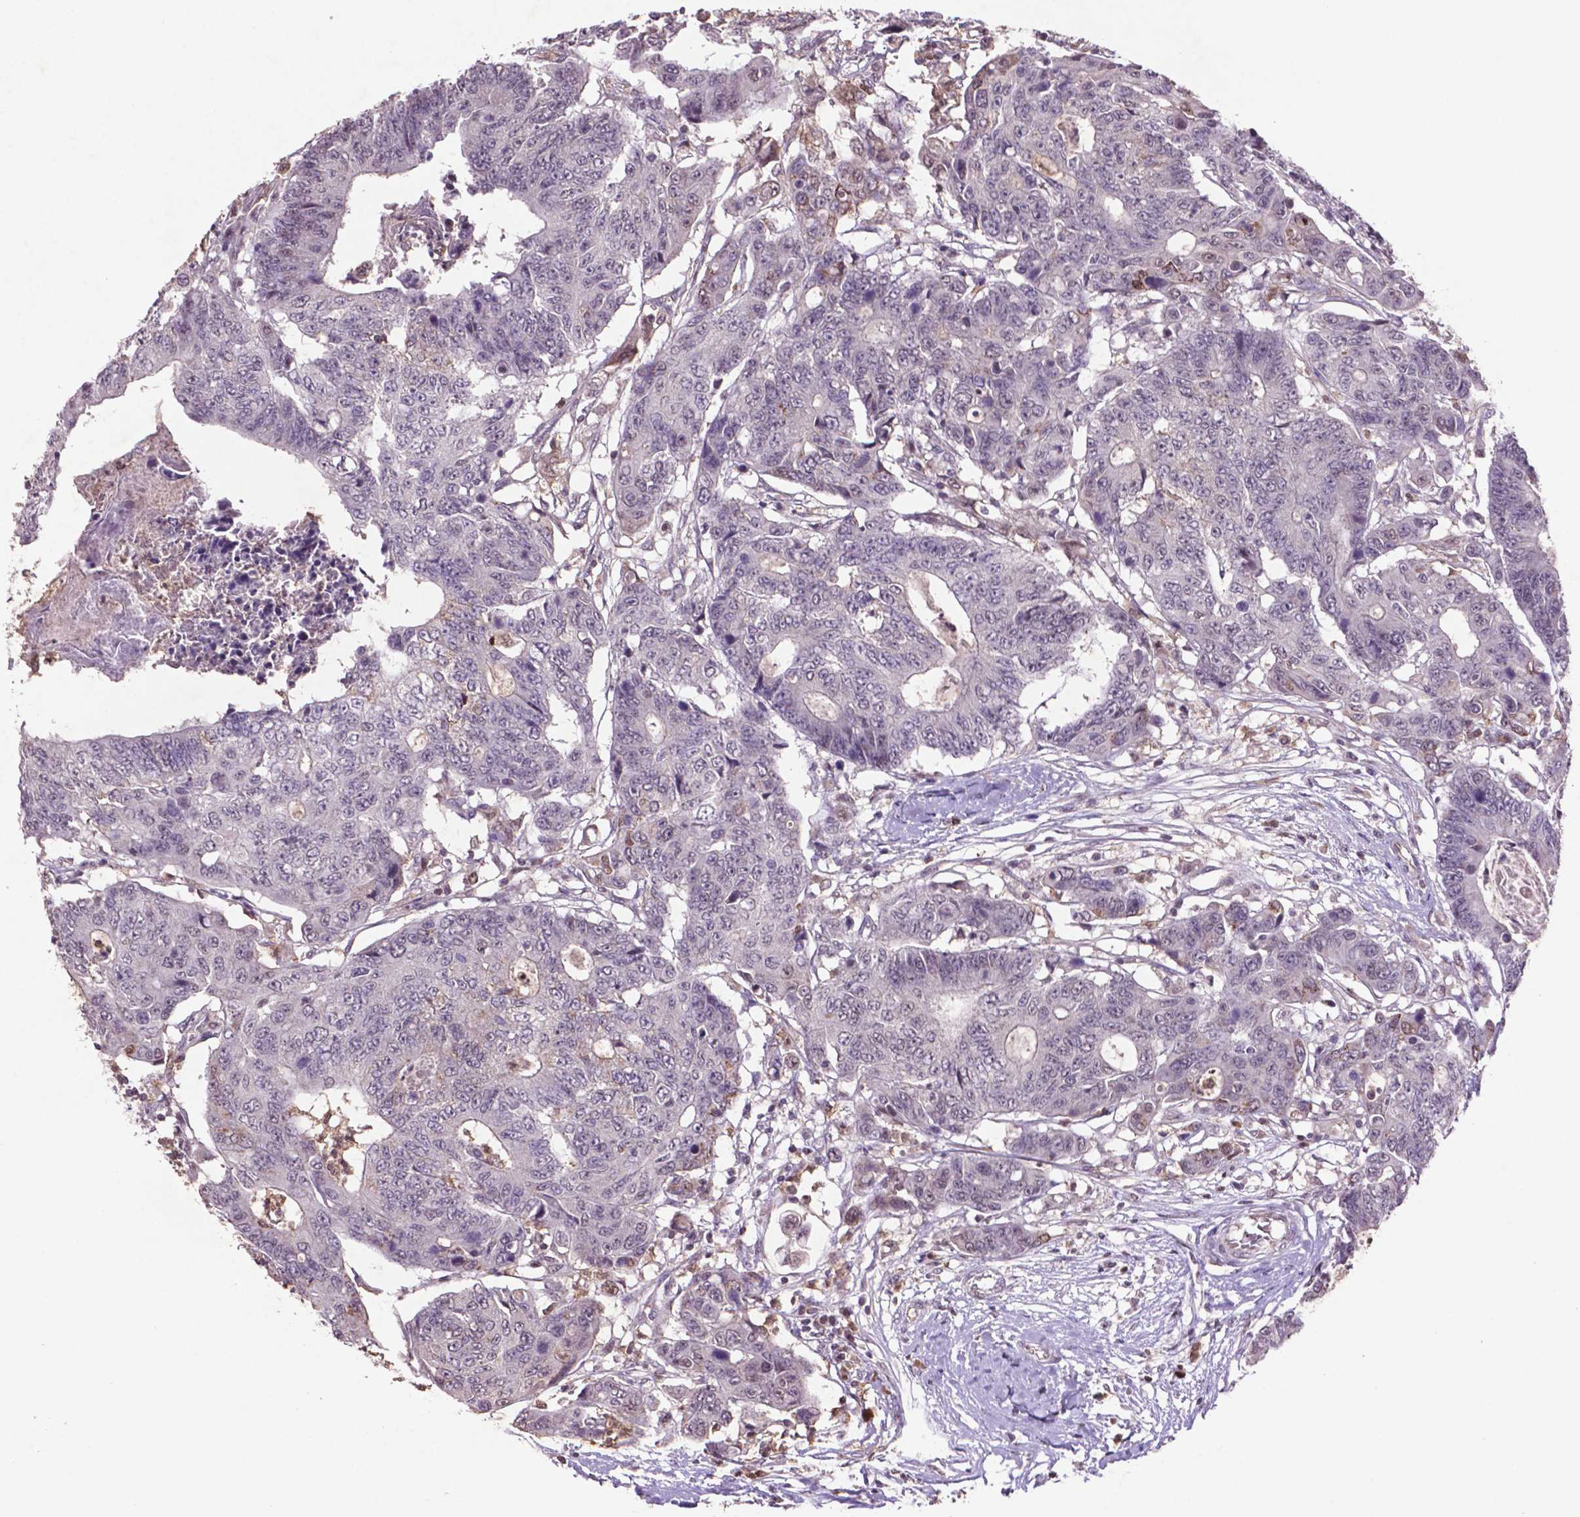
{"staining": {"intensity": "negative", "quantity": "none", "location": "none"}, "tissue": "colorectal cancer", "cell_type": "Tumor cells", "image_type": "cancer", "snomed": [{"axis": "morphology", "description": "Adenocarcinoma, NOS"}, {"axis": "topography", "description": "Colon"}], "caption": "Immunohistochemistry photomicrograph of colorectal adenocarcinoma stained for a protein (brown), which shows no staining in tumor cells.", "gene": "GLRX", "patient": {"sex": "female", "age": 48}}